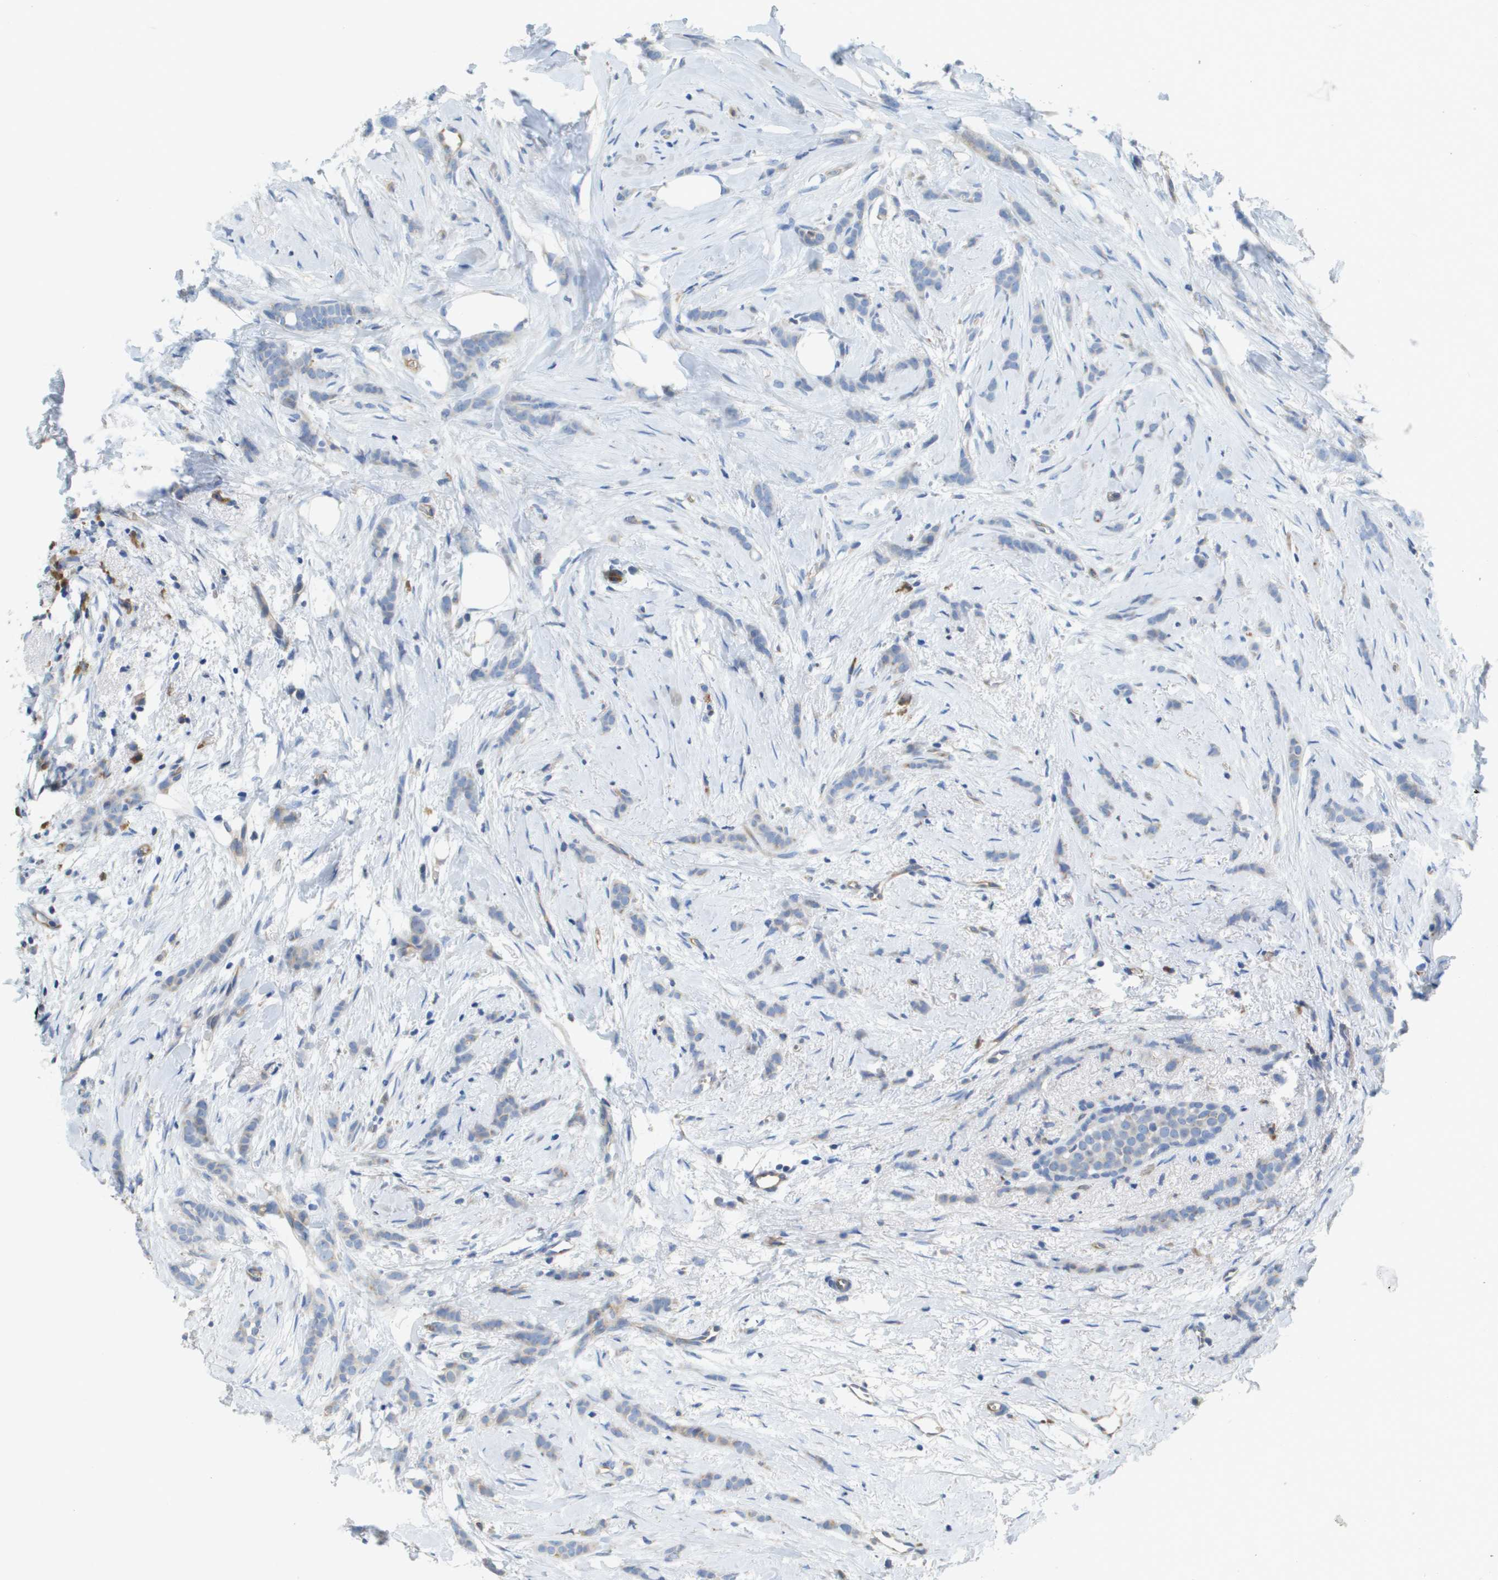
{"staining": {"intensity": "negative", "quantity": "none", "location": "none"}, "tissue": "breast cancer", "cell_type": "Tumor cells", "image_type": "cancer", "snomed": [{"axis": "morphology", "description": "Lobular carcinoma, in situ"}, {"axis": "morphology", "description": "Lobular carcinoma"}, {"axis": "topography", "description": "Breast"}], "caption": "Tumor cells show no significant protein positivity in breast cancer (lobular carcinoma). (DAB immunohistochemistry (IHC), high magnification).", "gene": "CASP10", "patient": {"sex": "female", "age": 41}}